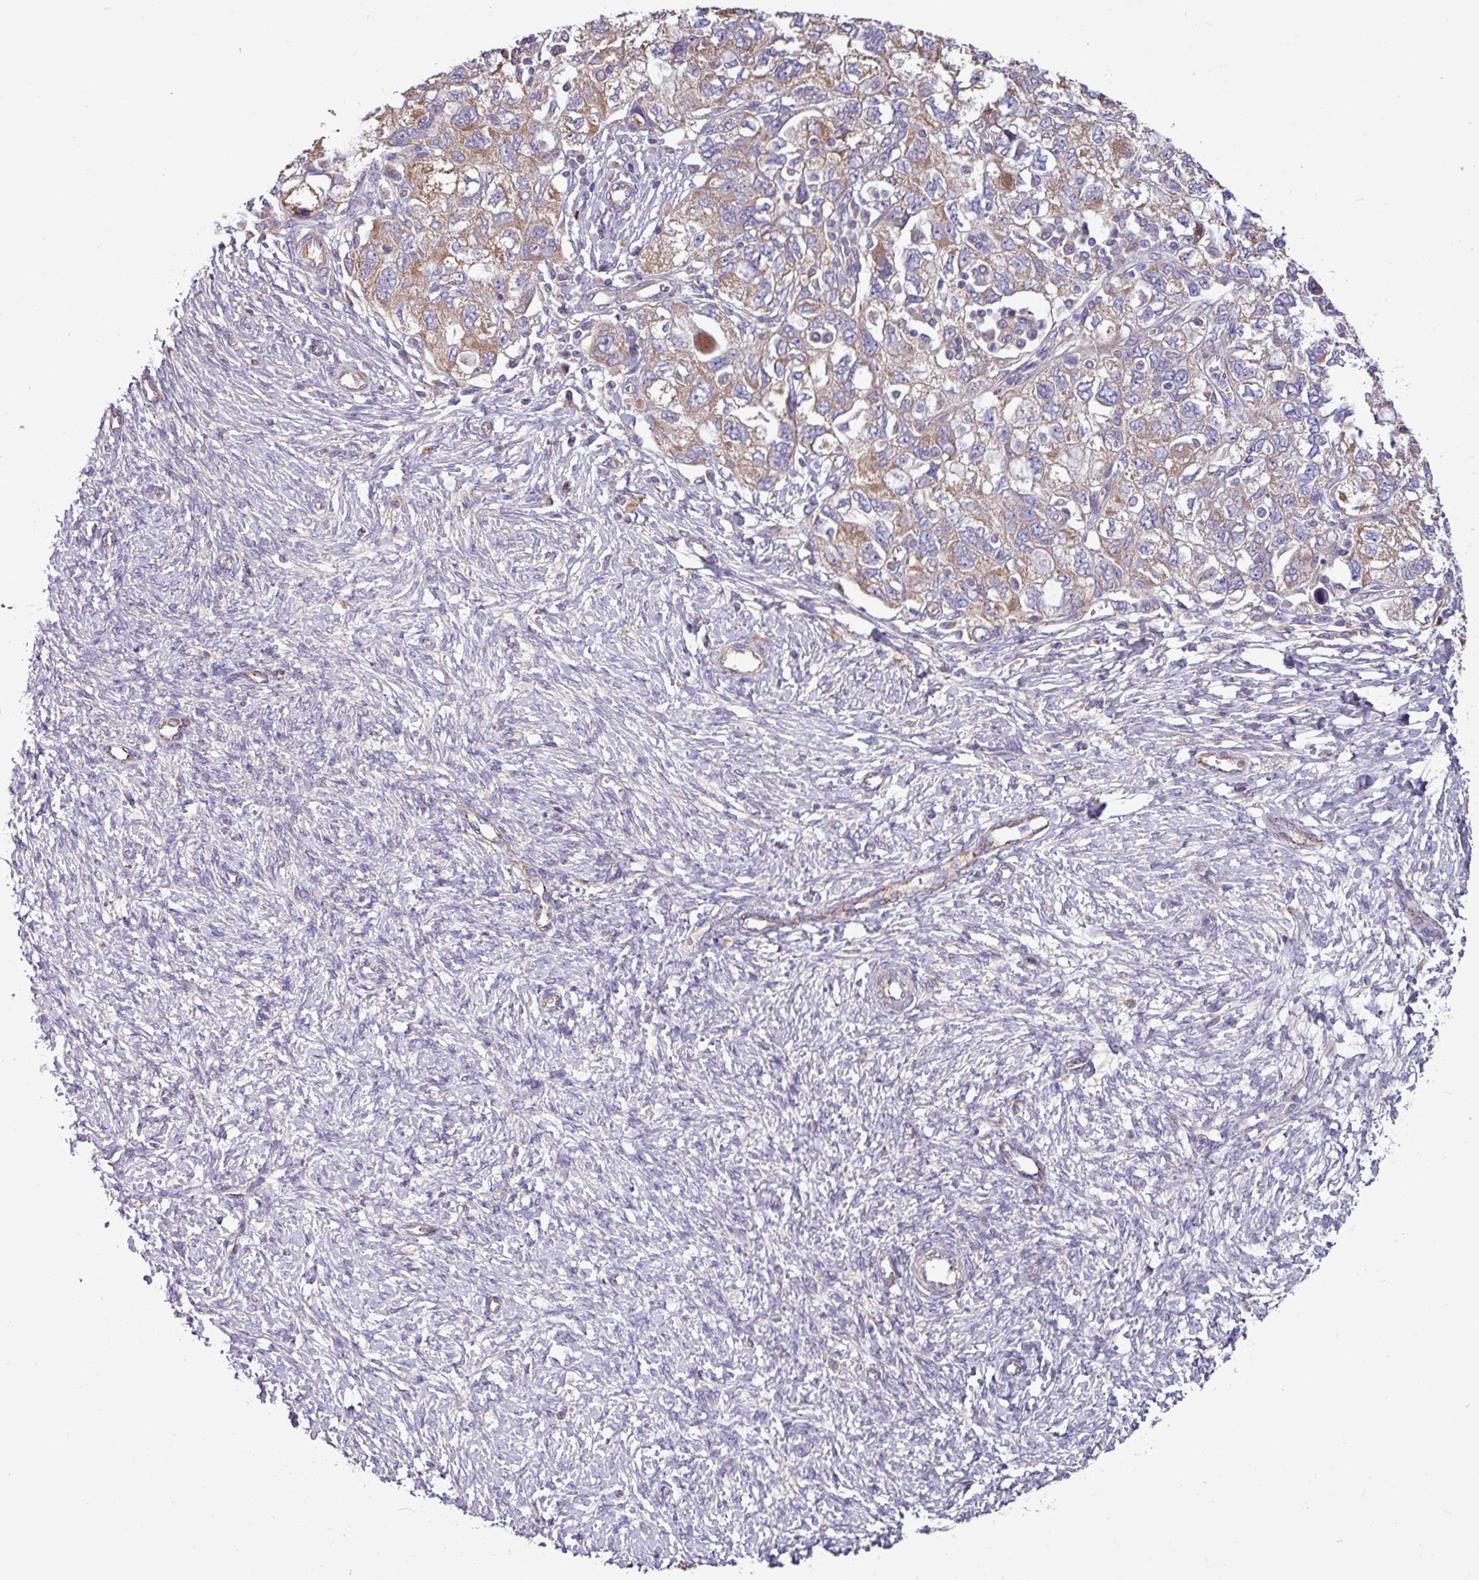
{"staining": {"intensity": "weak", "quantity": "25%-75%", "location": "cytoplasmic/membranous"}, "tissue": "ovarian cancer", "cell_type": "Tumor cells", "image_type": "cancer", "snomed": [{"axis": "morphology", "description": "Carcinoma, NOS"}, {"axis": "morphology", "description": "Cystadenocarcinoma, serous, NOS"}, {"axis": "topography", "description": "Ovary"}], "caption": "Approximately 25%-75% of tumor cells in human ovarian cancer (serous cystadenocarcinoma) exhibit weak cytoplasmic/membranous protein expression as visualized by brown immunohistochemical staining.", "gene": "PPM1J", "patient": {"sex": "female", "age": 69}}